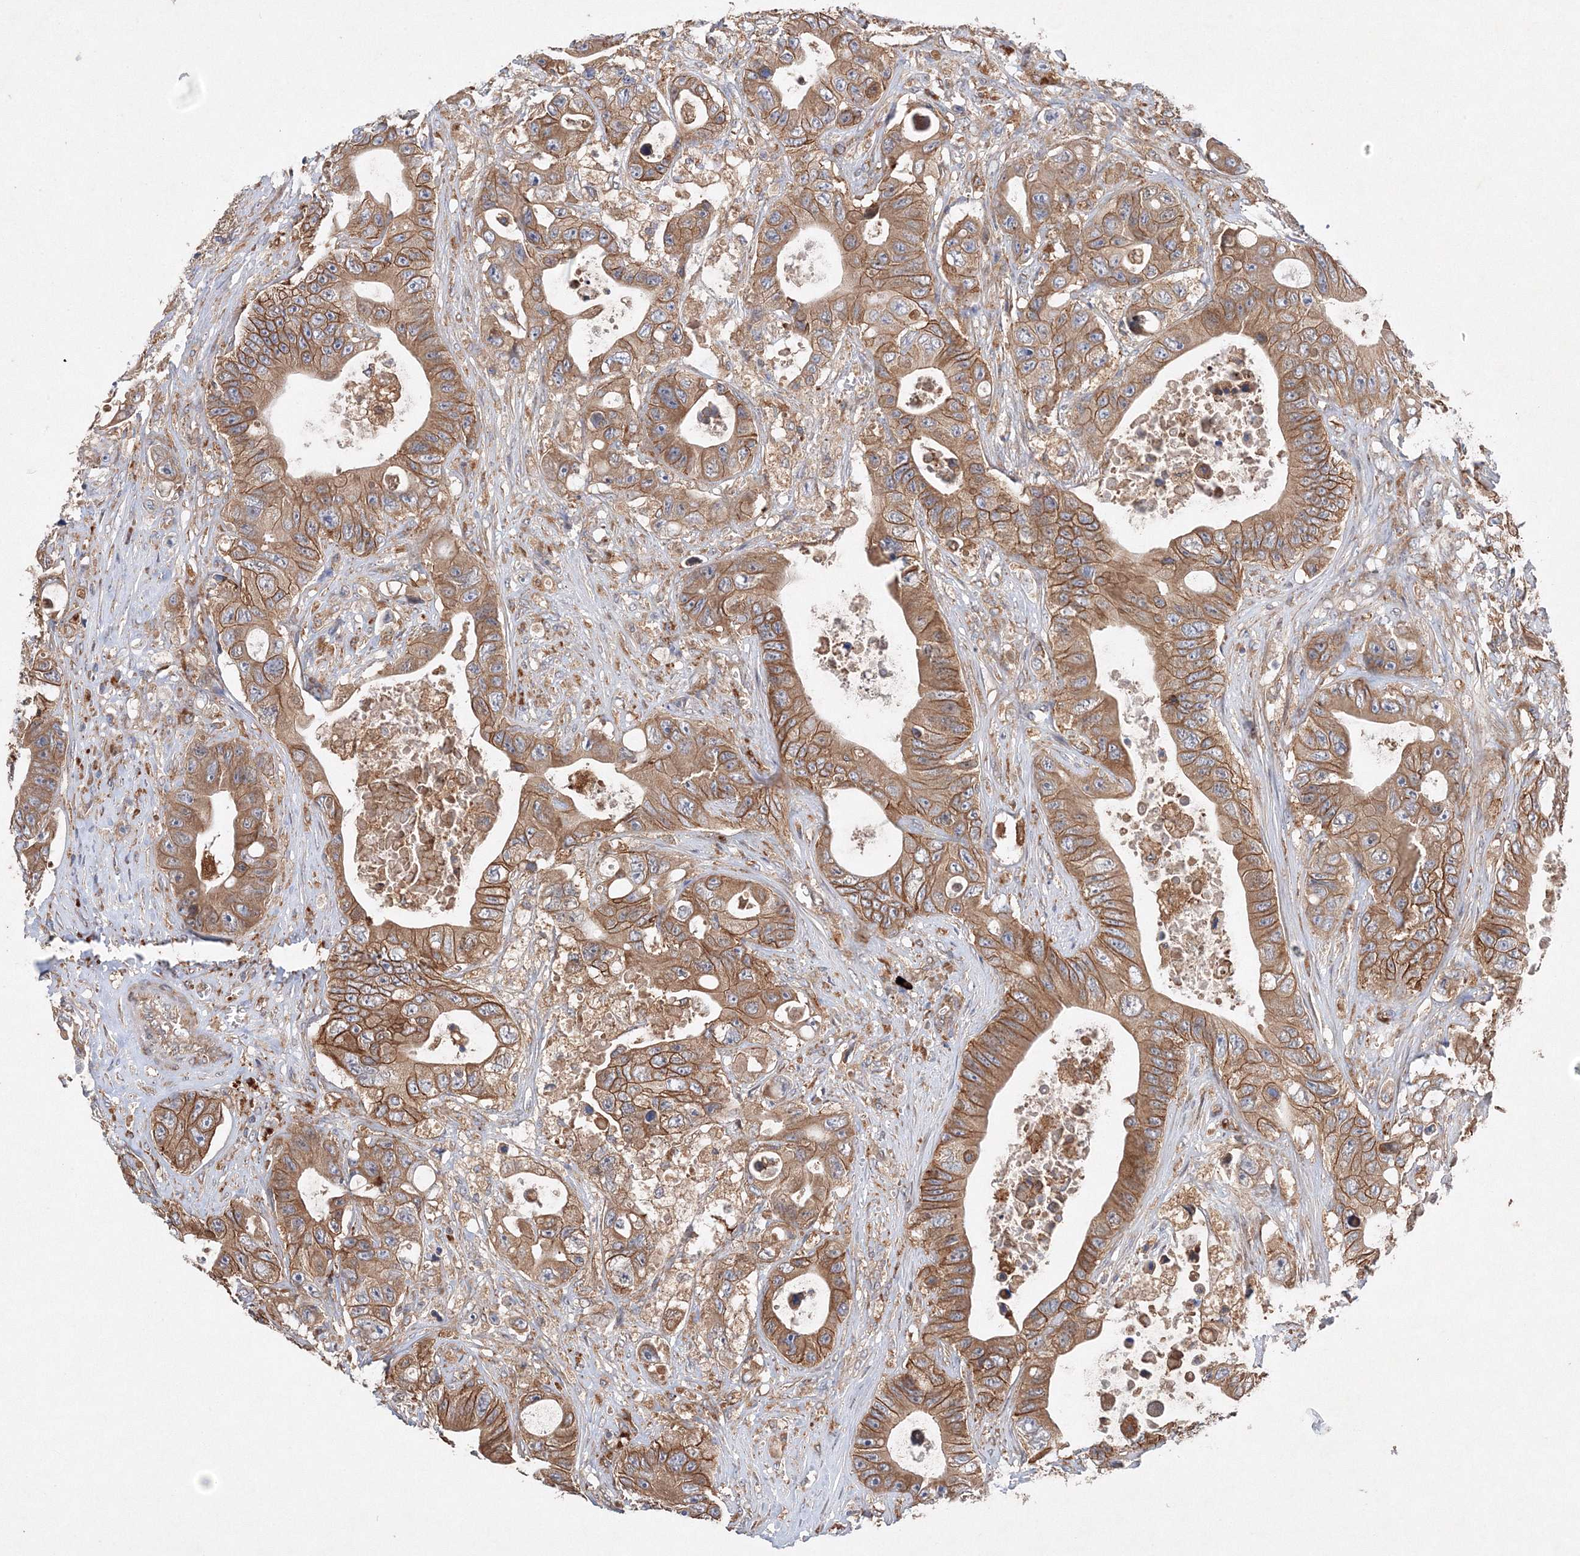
{"staining": {"intensity": "moderate", "quantity": ">75%", "location": "cytoplasmic/membranous"}, "tissue": "colorectal cancer", "cell_type": "Tumor cells", "image_type": "cancer", "snomed": [{"axis": "morphology", "description": "Adenocarcinoma, NOS"}, {"axis": "topography", "description": "Colon"}], "caption": "Adenocarcinoma (colorectal) stained with a protein marker exhibits moderate staining in tumor cells.", "gene": "SLC36A1", "patient": {"sex": "female", "age": 46}}